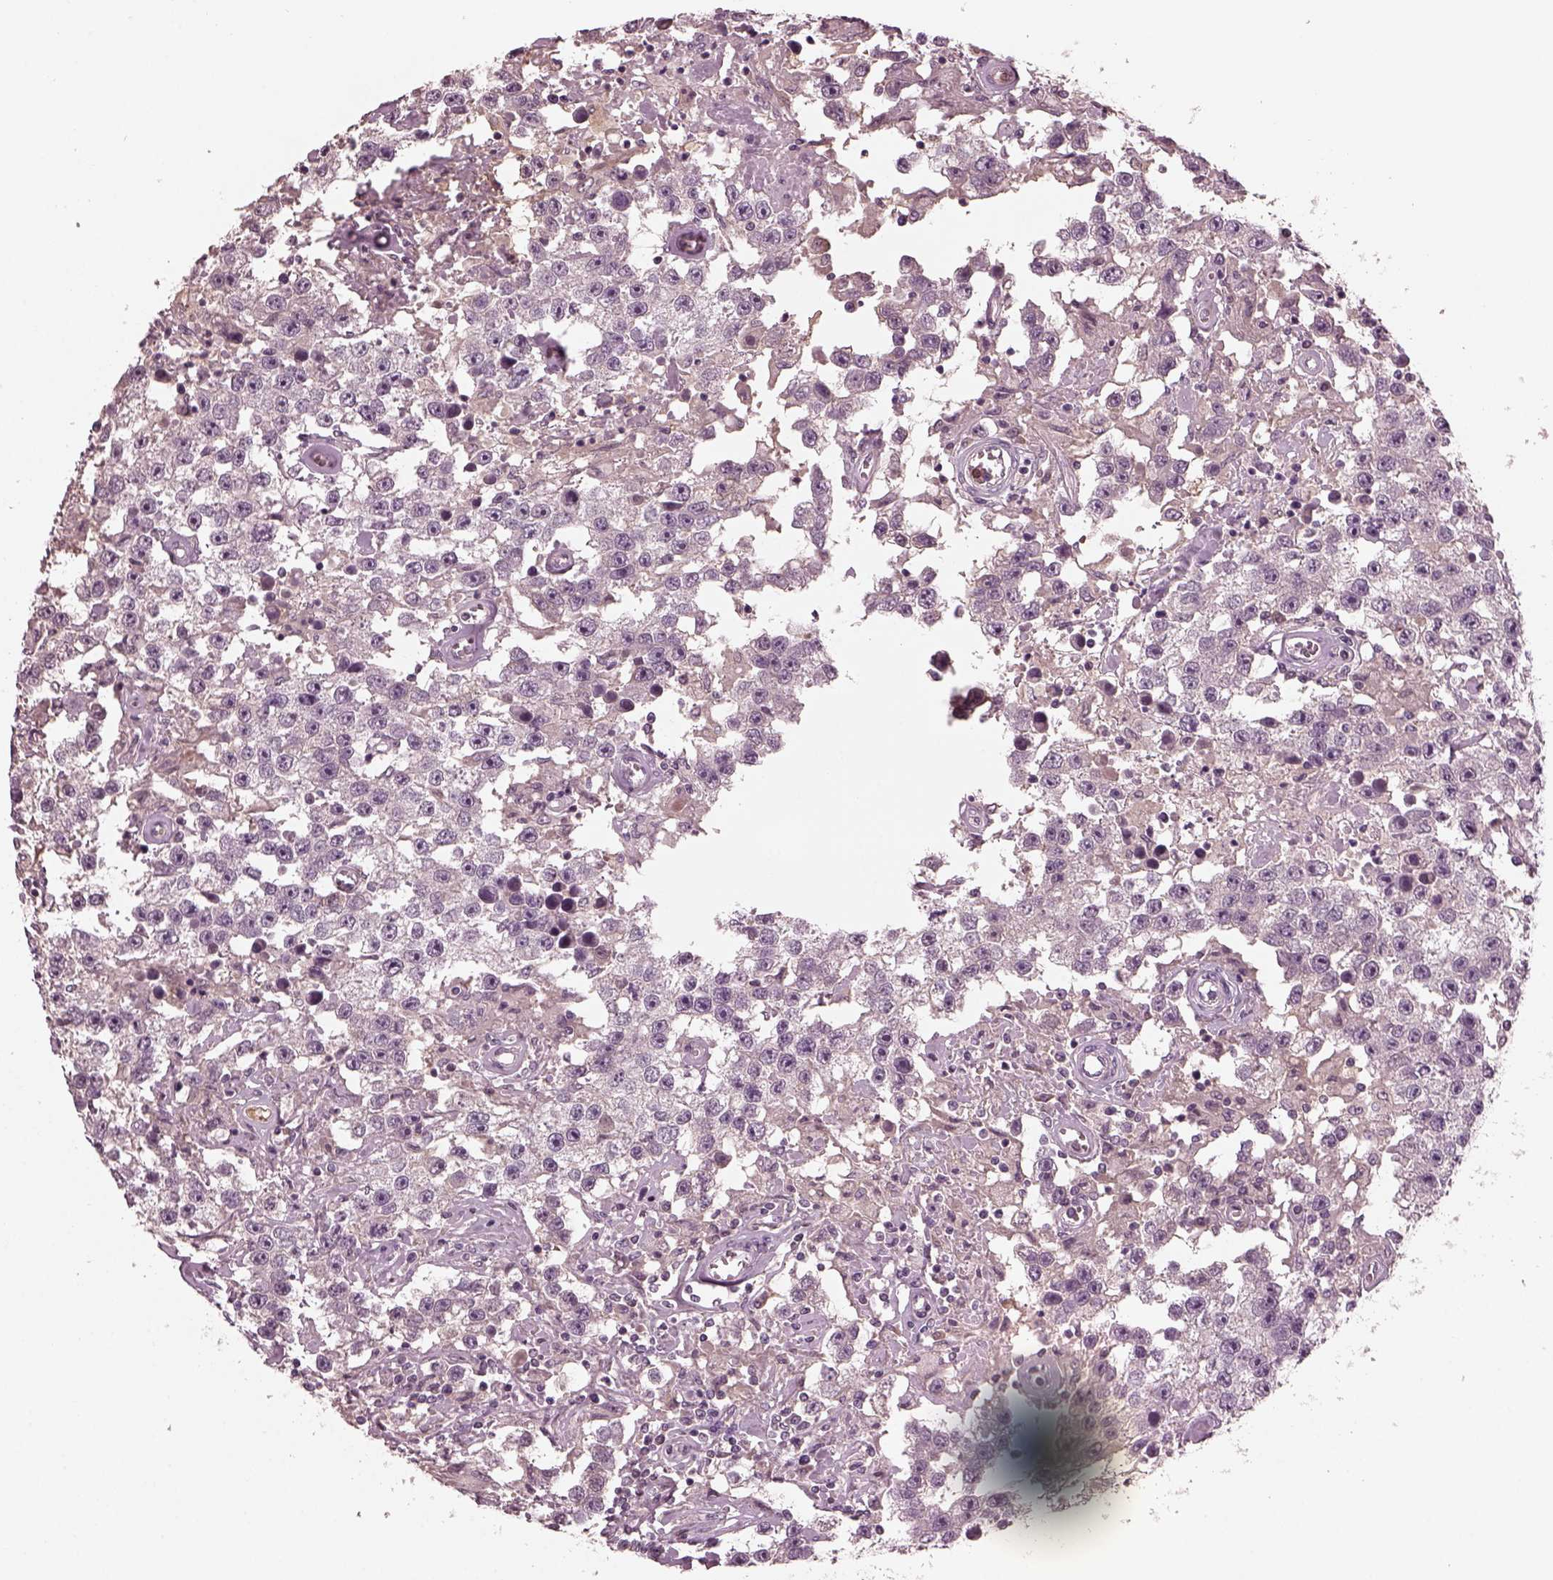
{"staining": {"intensity": "negative", "quantity": "none", "location": "none"}, "tissue": "testis cancer", "cell_type": "Tumor cells", "image_type": "cancer", "snomed": [{"axis": "morphology", "description": "Seminoma, NOS"}, {"axis": "topography", "description": "Testis"}], "caption": "DAB (3,3'-diaminobenzidine) immunohistochemical staining of testis cancer reveals no significant expression in tumor cells.", "gene": "PORCN", "patient": {"sex": "male", "age": 43}}